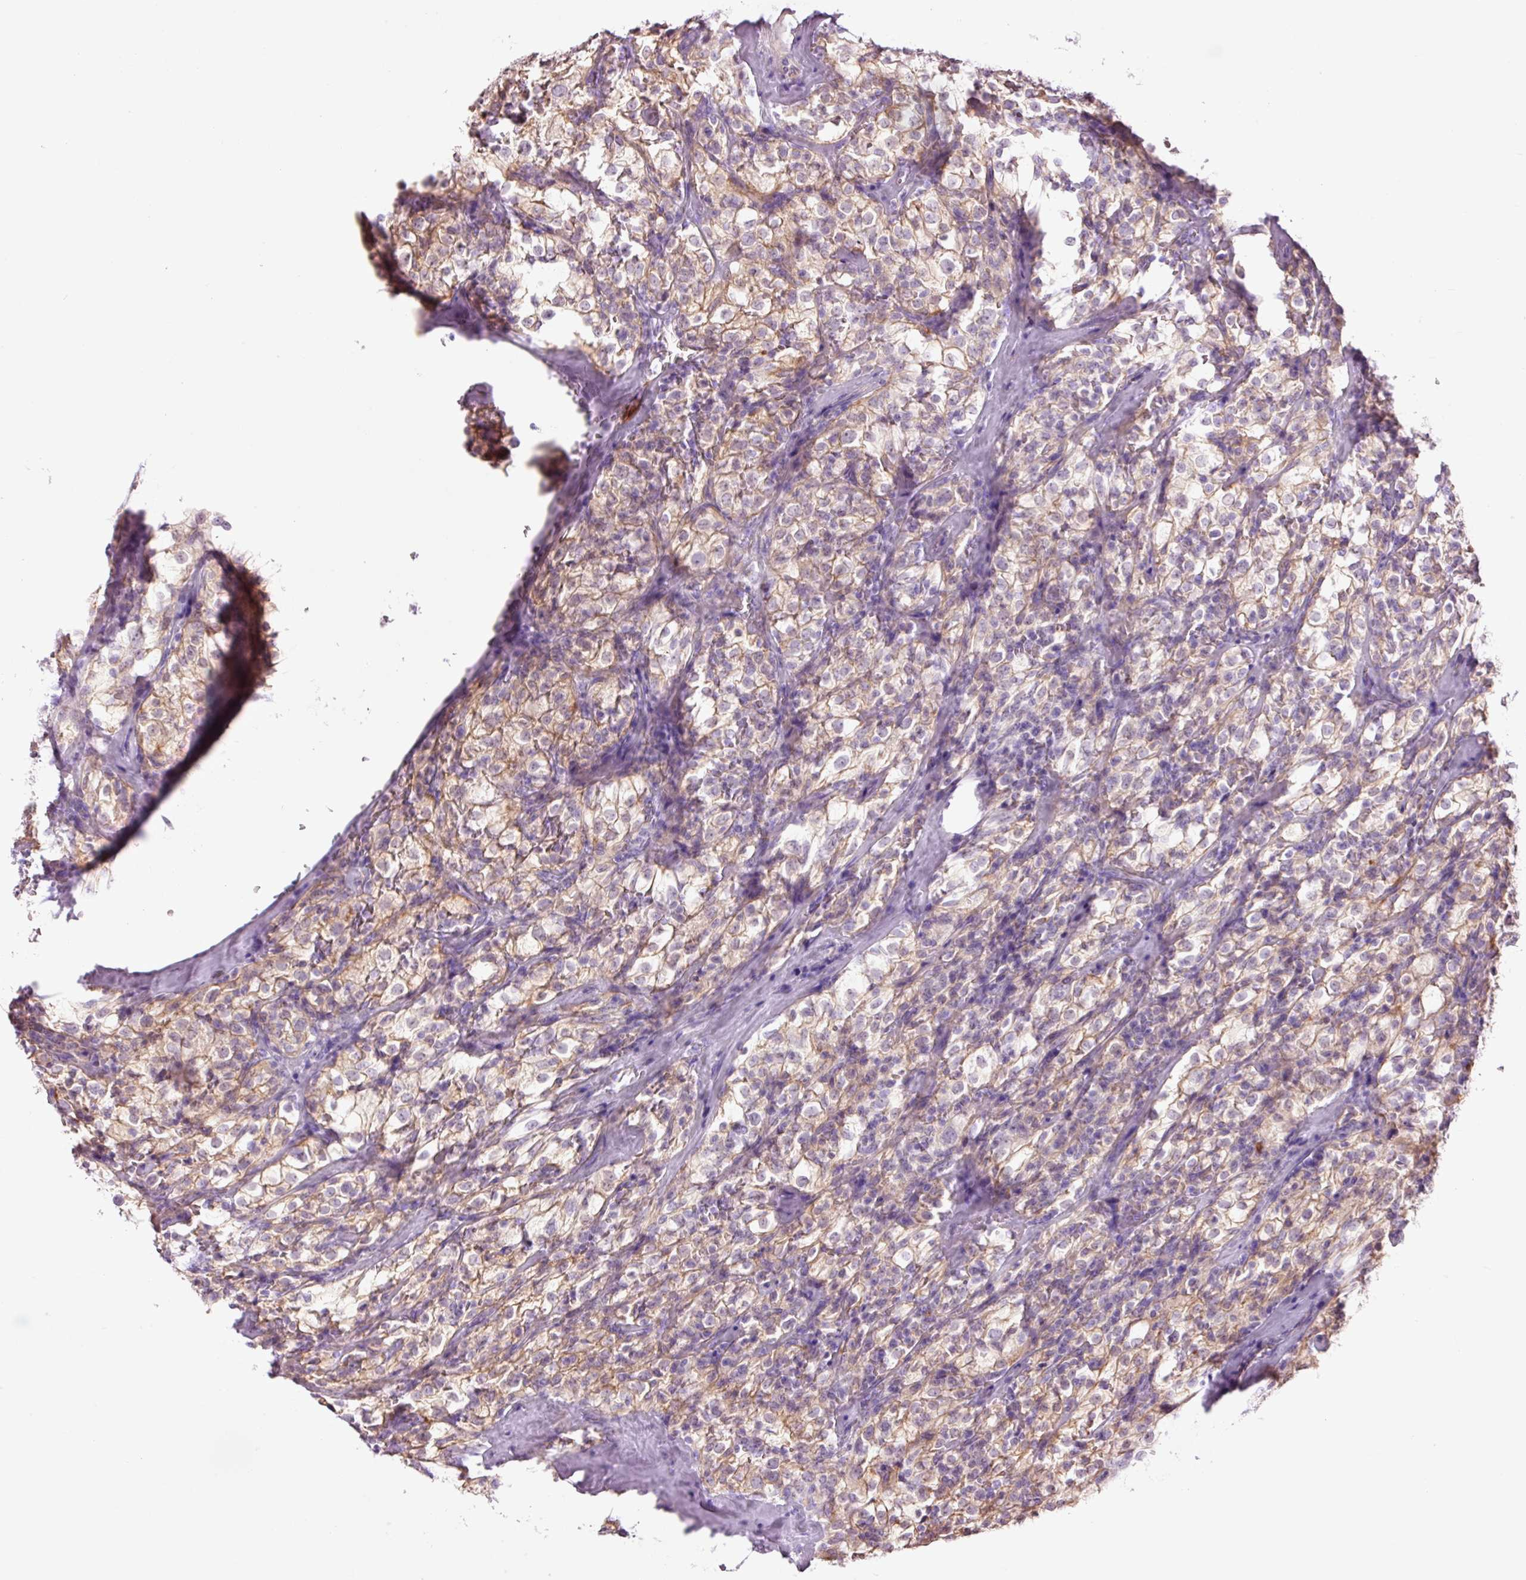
{"staining": {"intensity": "weak", "quantity": ">75%", "location": "cytoplasmic/membranous"}, "tissue": "renal cancer", "cell_type": "Tumor cells", "image_type": "cancer", "snomed": [{"axis": "morphology", "description": "Adenocarcinoma, NOS"}, {"axis": "topography", "description": "Kidney"}], "caption": "Human renal cancer stained with a brown dye displays weak cytoplasmic/membranous positive positivity in approximately >75% of tumor cells.", "gene": "HSPA4L", "patient": {"sex": "female", "age": 74}}